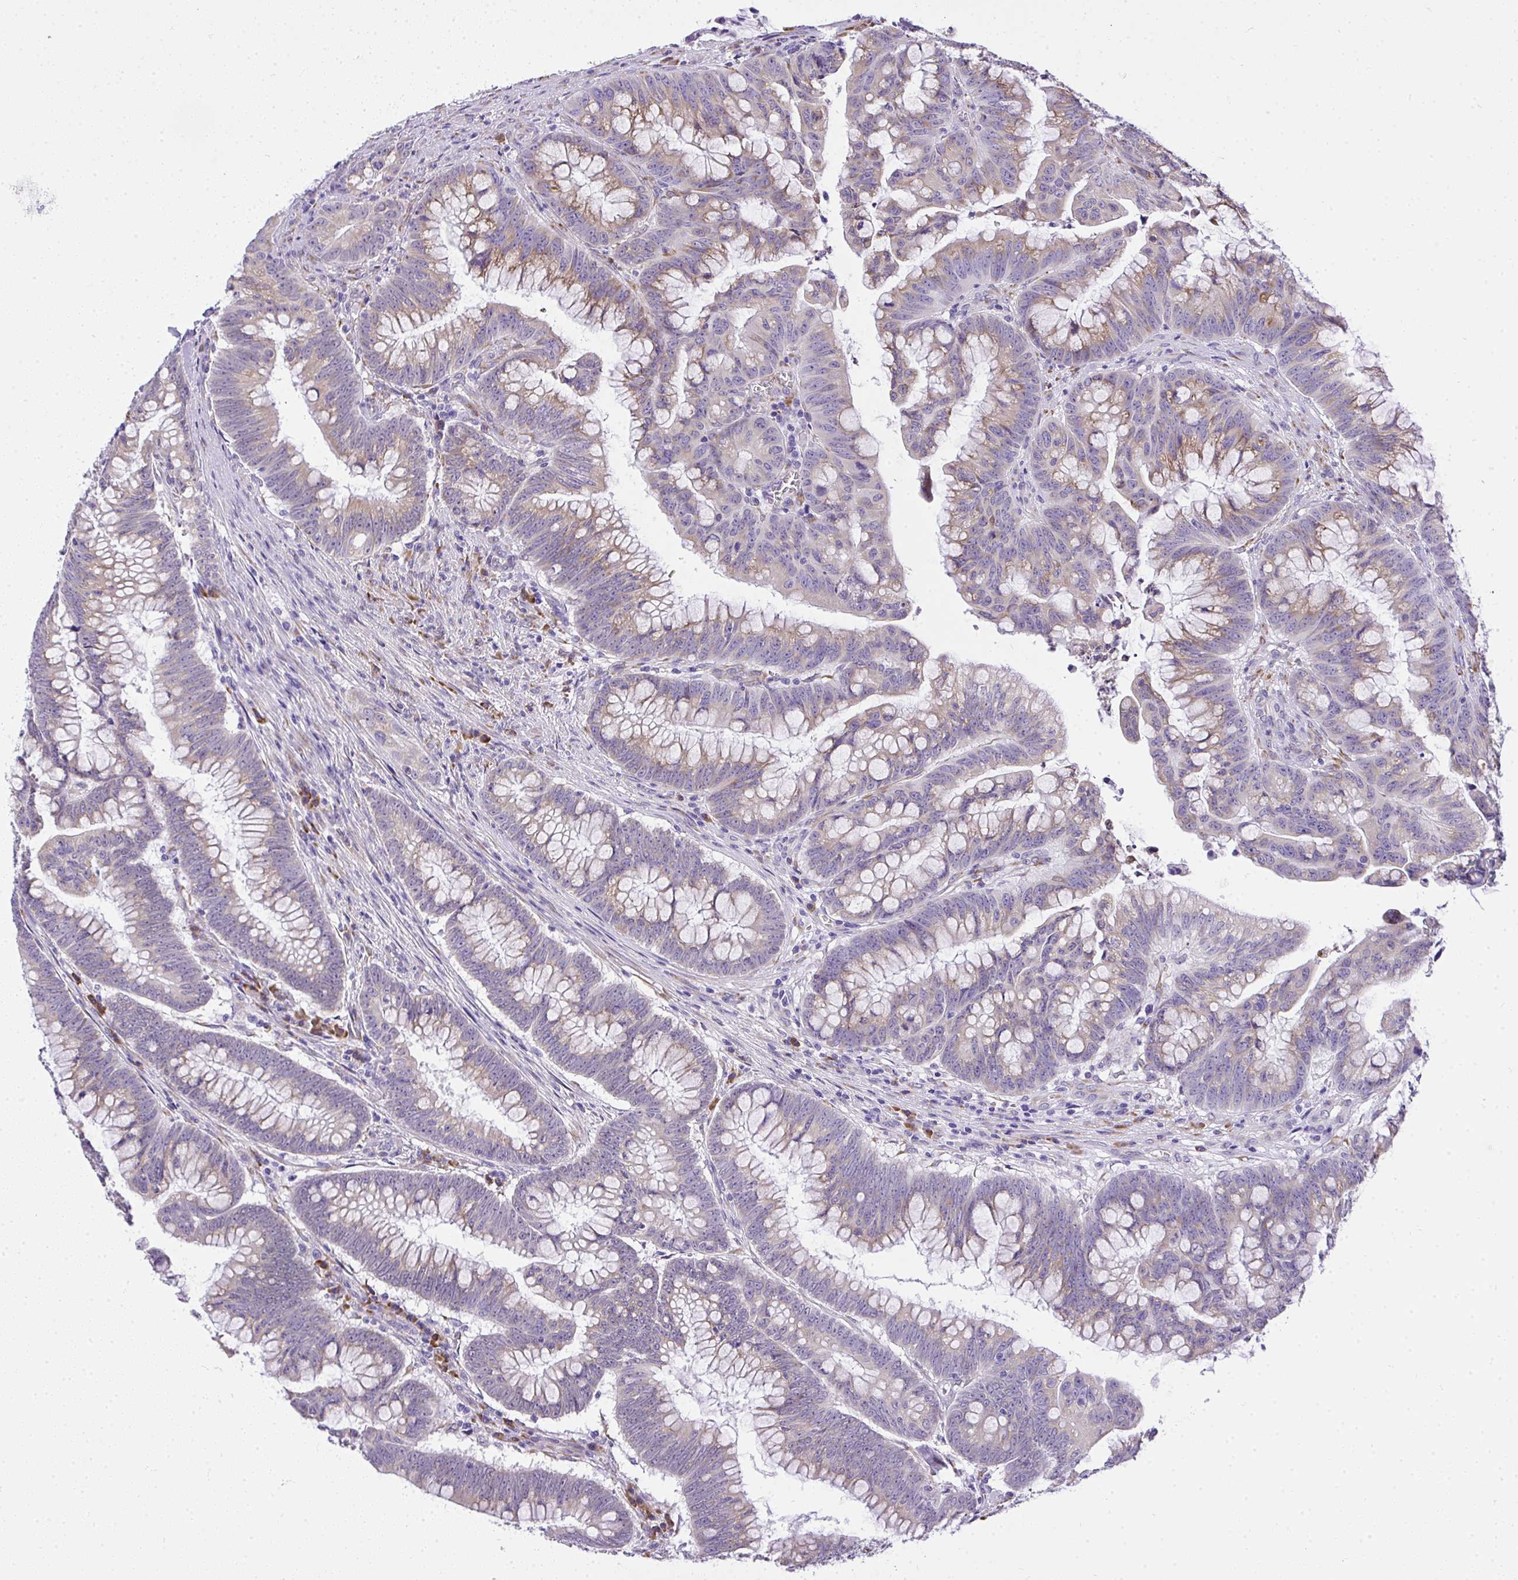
{"staining": {"intensity": "weak", "quantity": "25%-75%", "location": "cytoplasmic/membranous"}, "tissue": "colorectal cancer", "cell_type": "Tumor cells", "image_type": "cancer", "snomed": [{"axis": "morphology", "description": "Adenocarcinoma, NOS"}, {"axis": "topography", "description": "Colon"}], "caption": "Human colorectal cancer stained with a brown dye demonstrates weak cytoplasmic/membranous positive positivity in about 25%-75% of tumor cells.", "gene": "ADRA2C", "patient": {"sex": "male", "age": 62}}